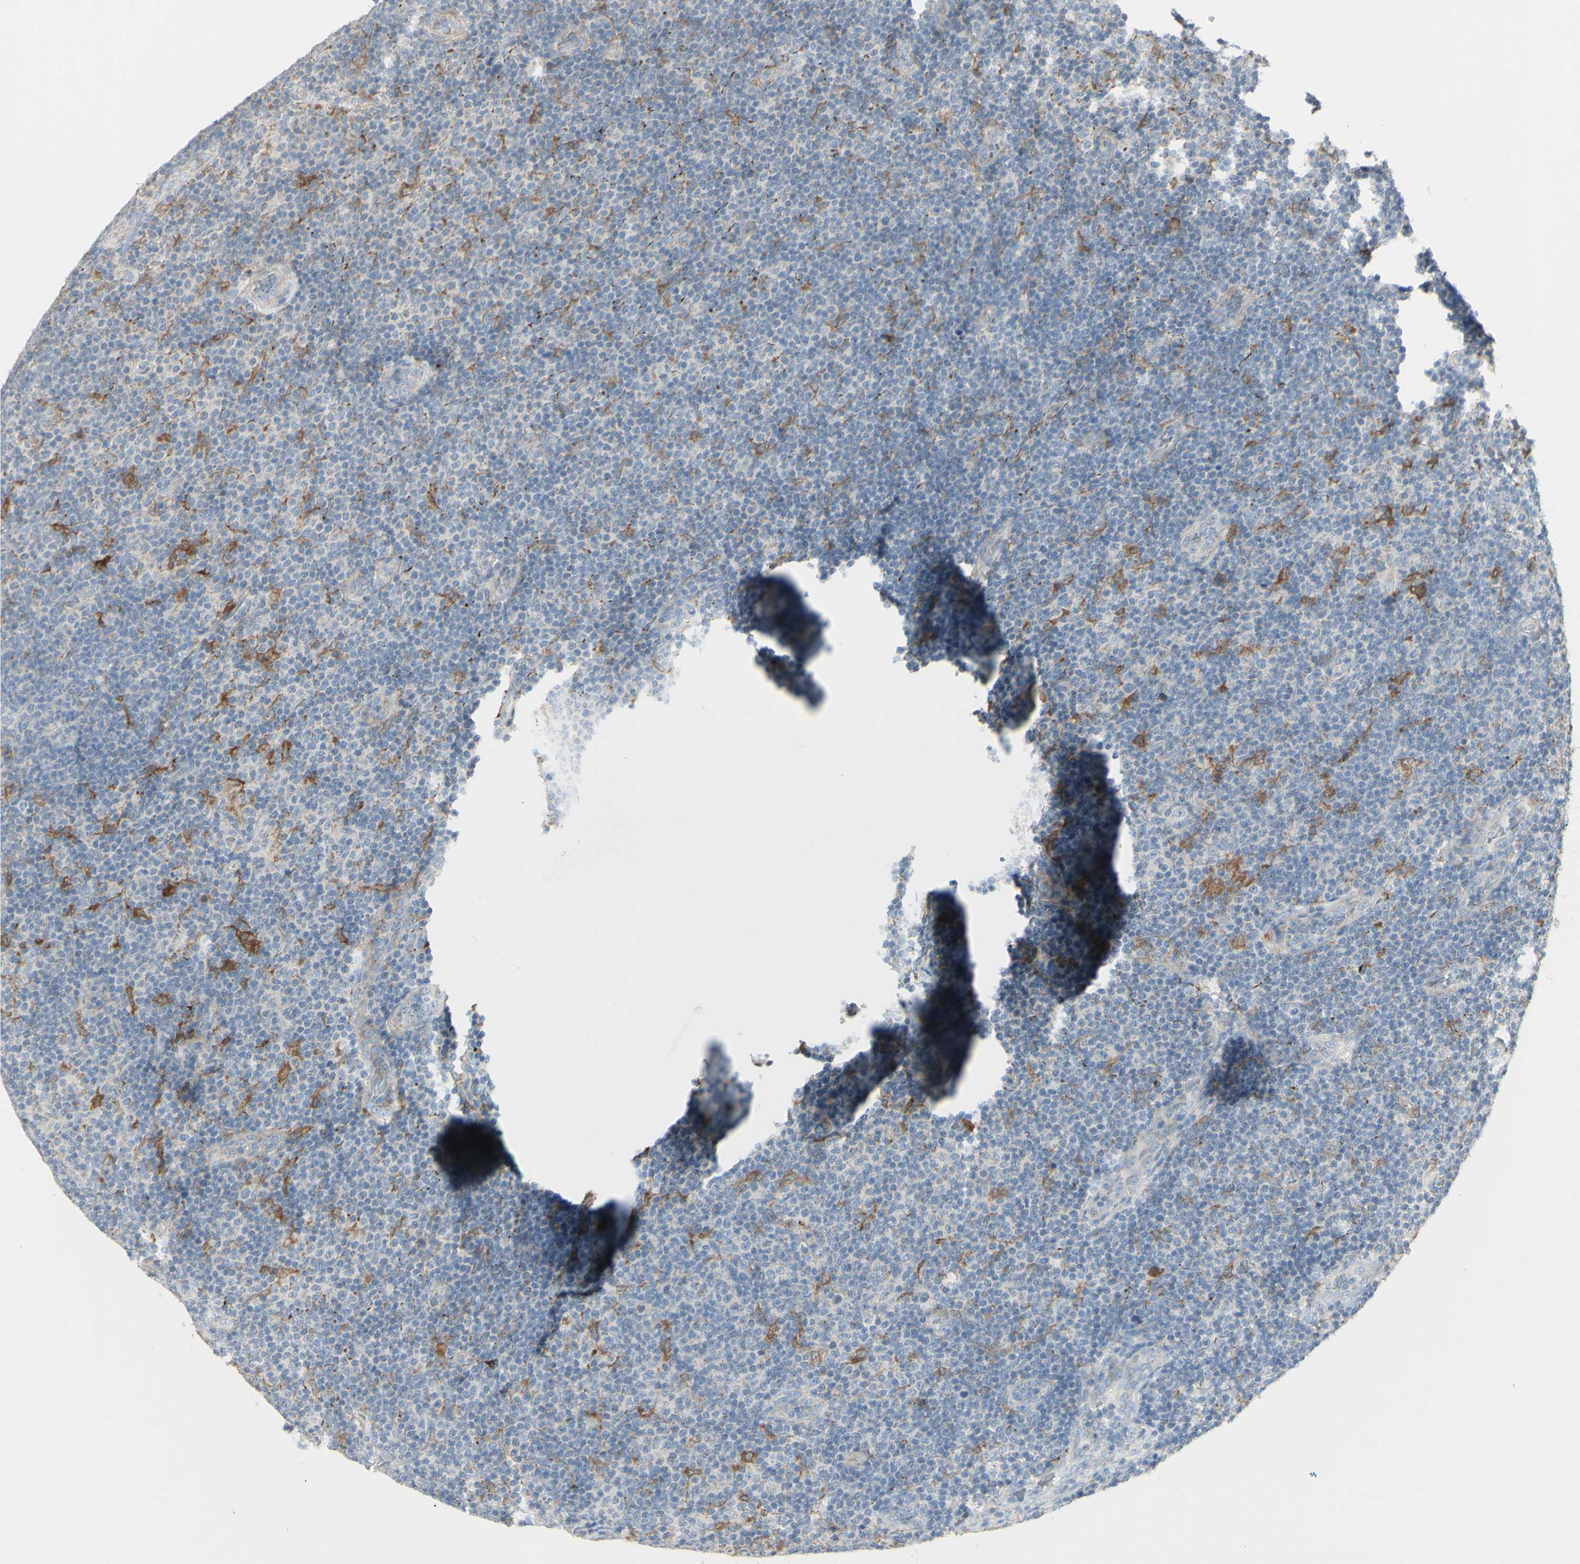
{"staining": {"intensity": "weak", "quantity": "<25%", "location": "cytoplasmic/membranous"}, "tissue": "lymphoma", "cell_type": "Tumor cells", "image_type": "cancer", "snomed": [{"axis": "morphology", "description": "Malignant lymphoma, non-Hodgkin's type, Low grade"}, {"axis": "topography", "description": "Lymph node"}], "caption": "Image shows no significant protein positivity in tumor cells of lymphoma.", "gene": "CNTNAP1", "patient": {"sex": "male", "age": 83}}